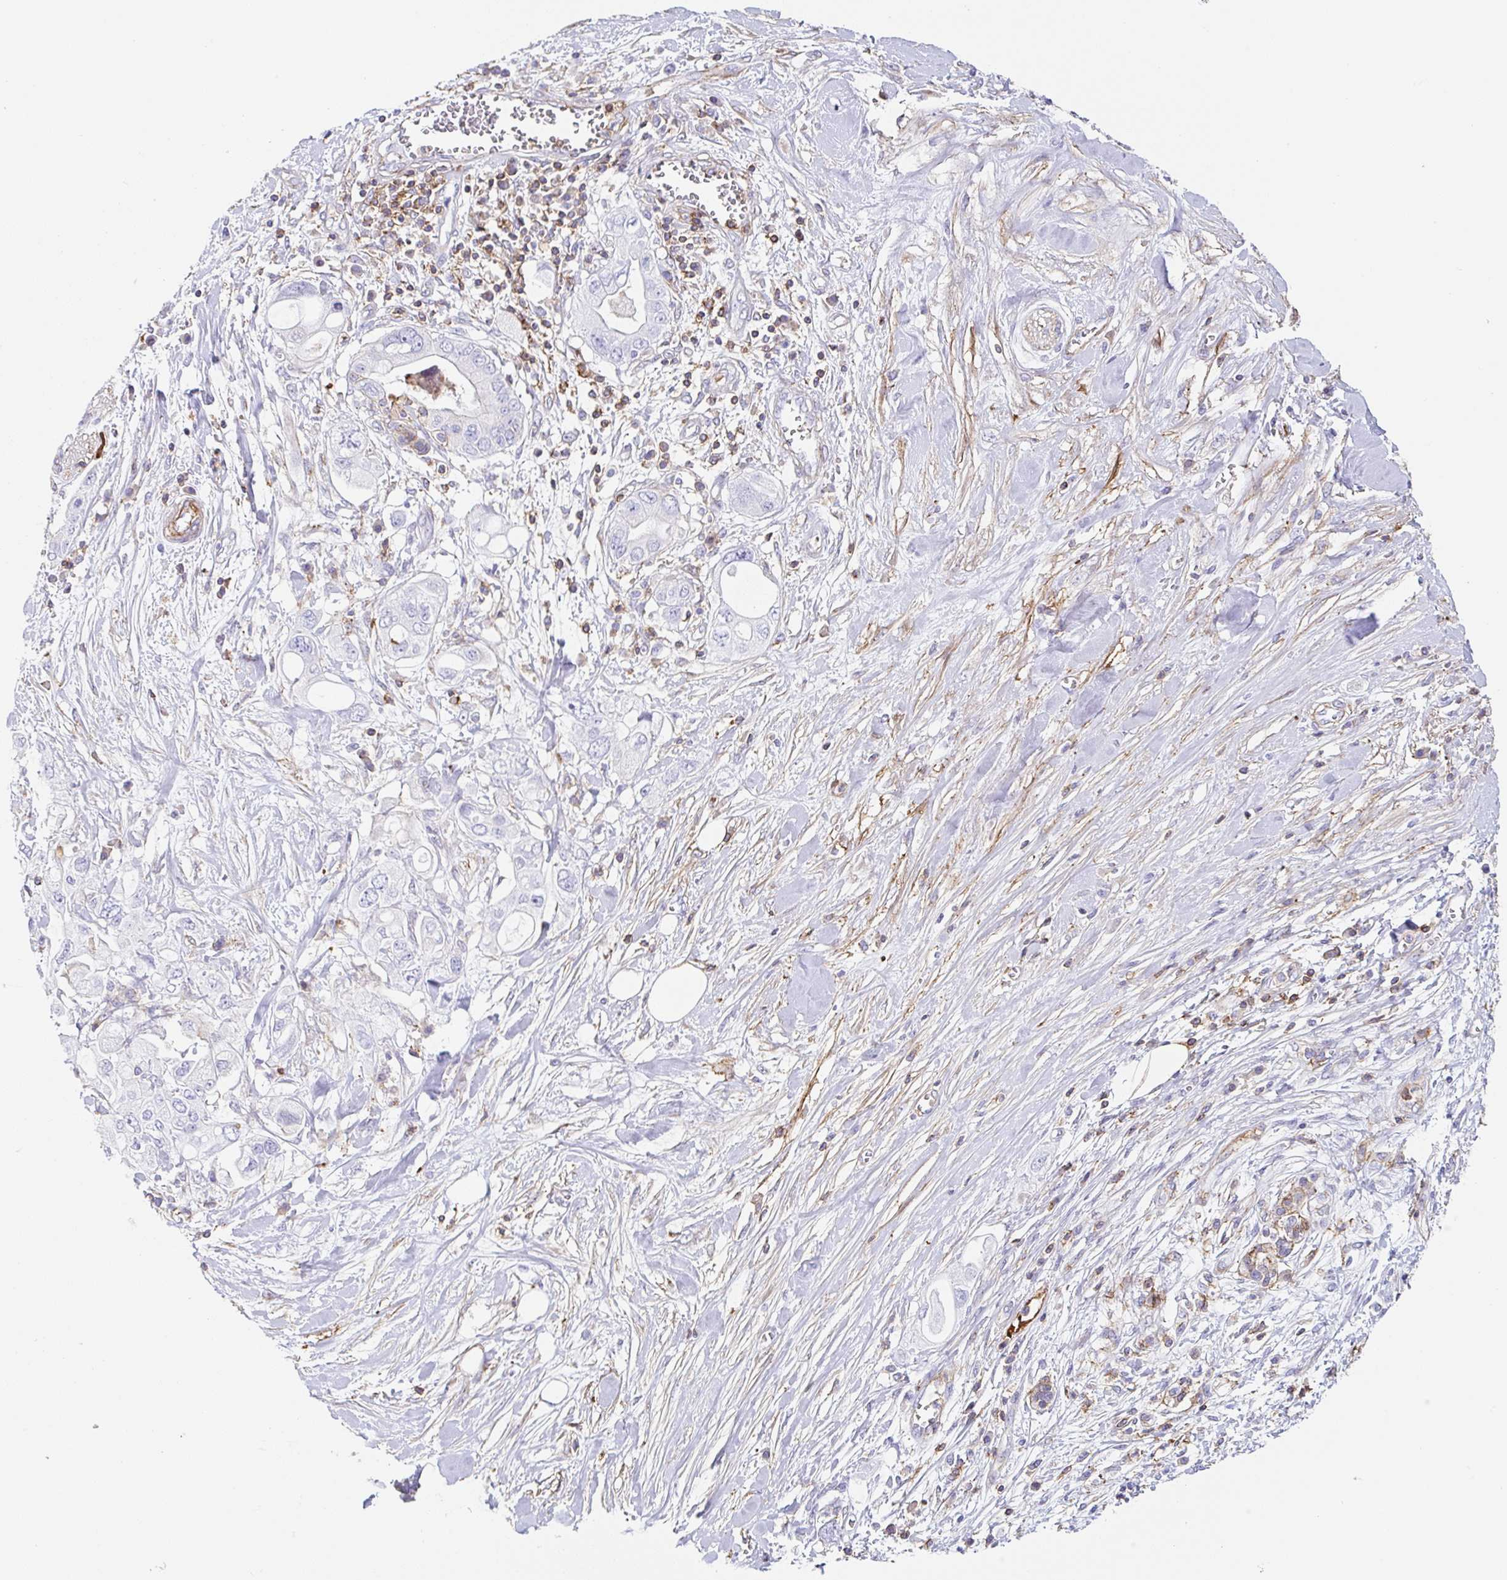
{"staining": {"intensity": "negative", "quantity": "none", "location": "none"}, "tissue": "pancreatic cancer", "cell_type": "Tumor cells", "image_type": "cancer", "snomed": [{"axis": "morphology", "description": "Adenocarcinoma, NOS"}, {"axis": "topography", "description": "Pancreas"}], "caption": "Immunohistochemistry of human pancreatic cancer (adenocarcinoma) demonstrates no staining in tumor cells.", "gene": "MTTP", "patient": {"sex": "female", "age": 56}}